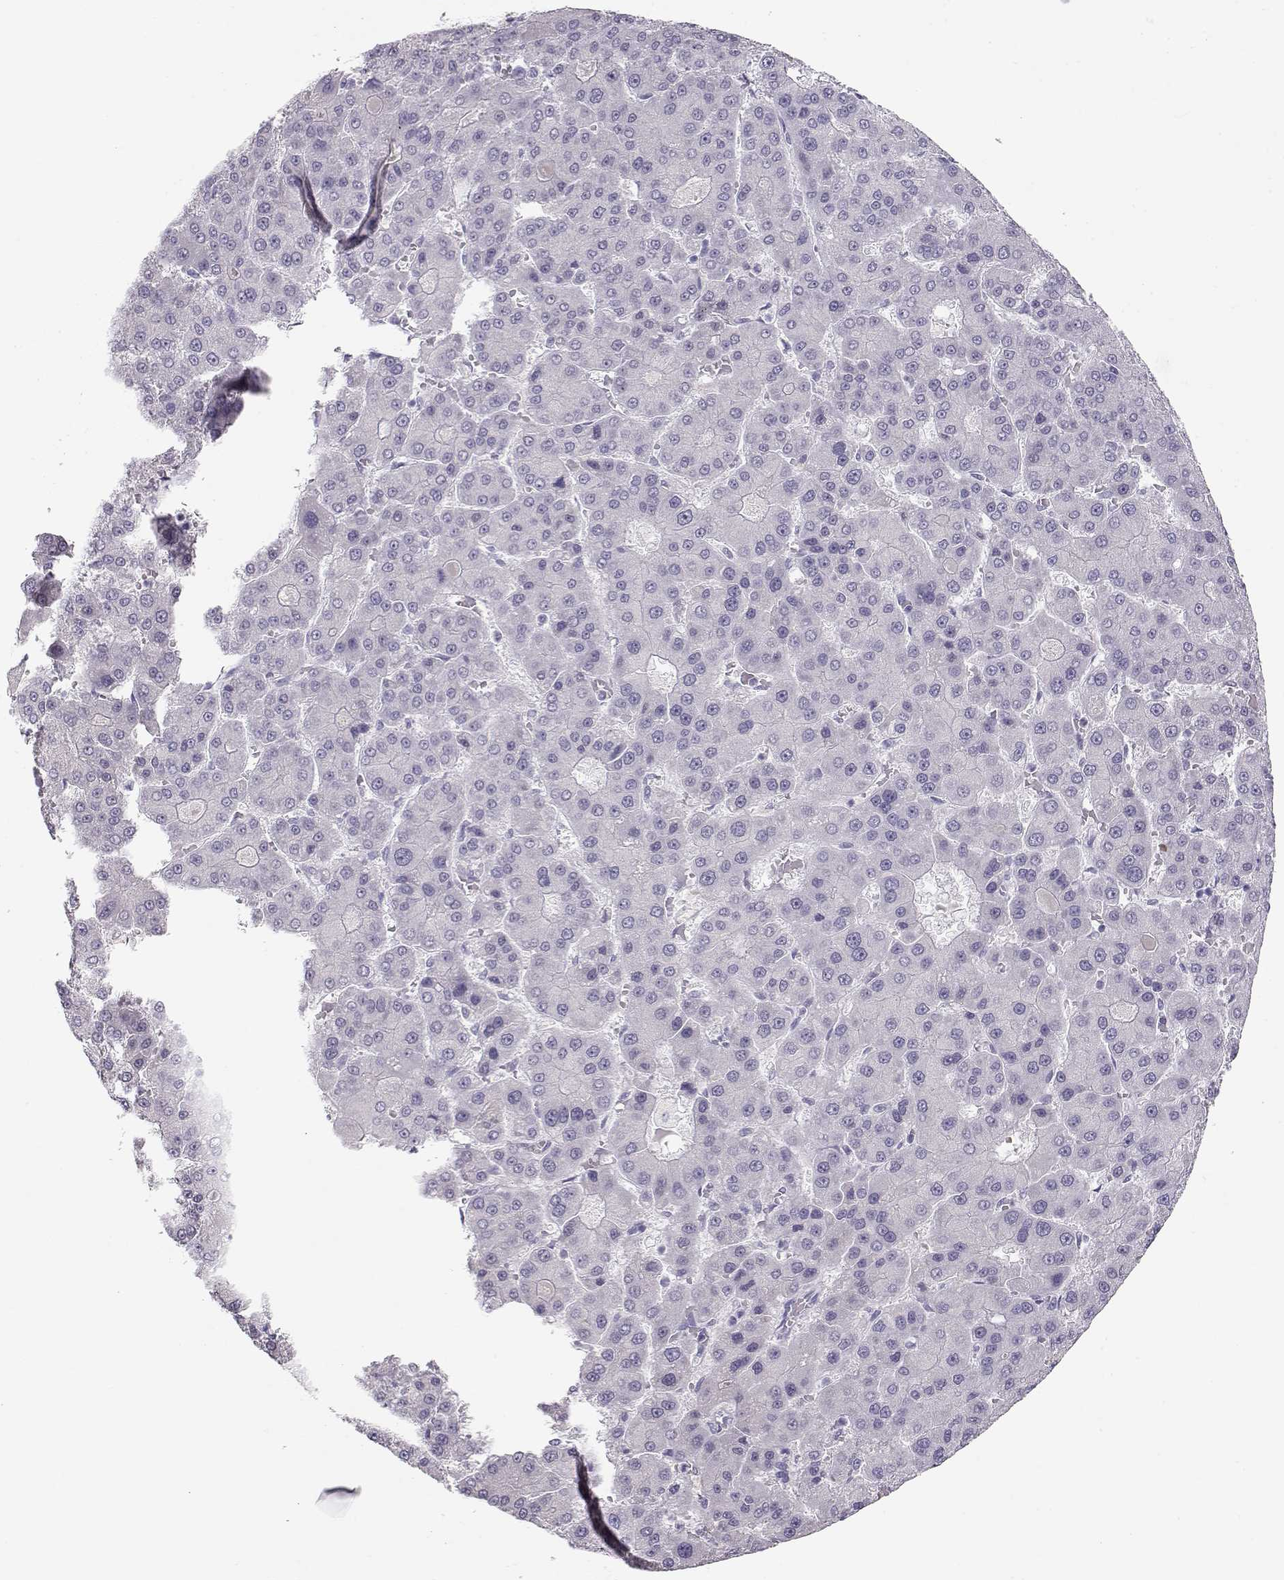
{"staining": {"intensity": "negative", "quantity": "none", "location": "none"}, "tissue": "liver cancer", "cell_type": "Tumor cells", "image_type": "cancer", "snomed": [{"axis": "morphology", "description": "Carcinoma, Hepatocellular, NOS"}, {"axis": "topography", "description": "Liver"}], "caption": "Tumor cells are negative for protein expression in human hepatocellular carcinoma (liver). (IHC, brightfield microscopy, high magnification).", "gene": "IMPG1", "patient": {"sex": "male", "age": 70}}